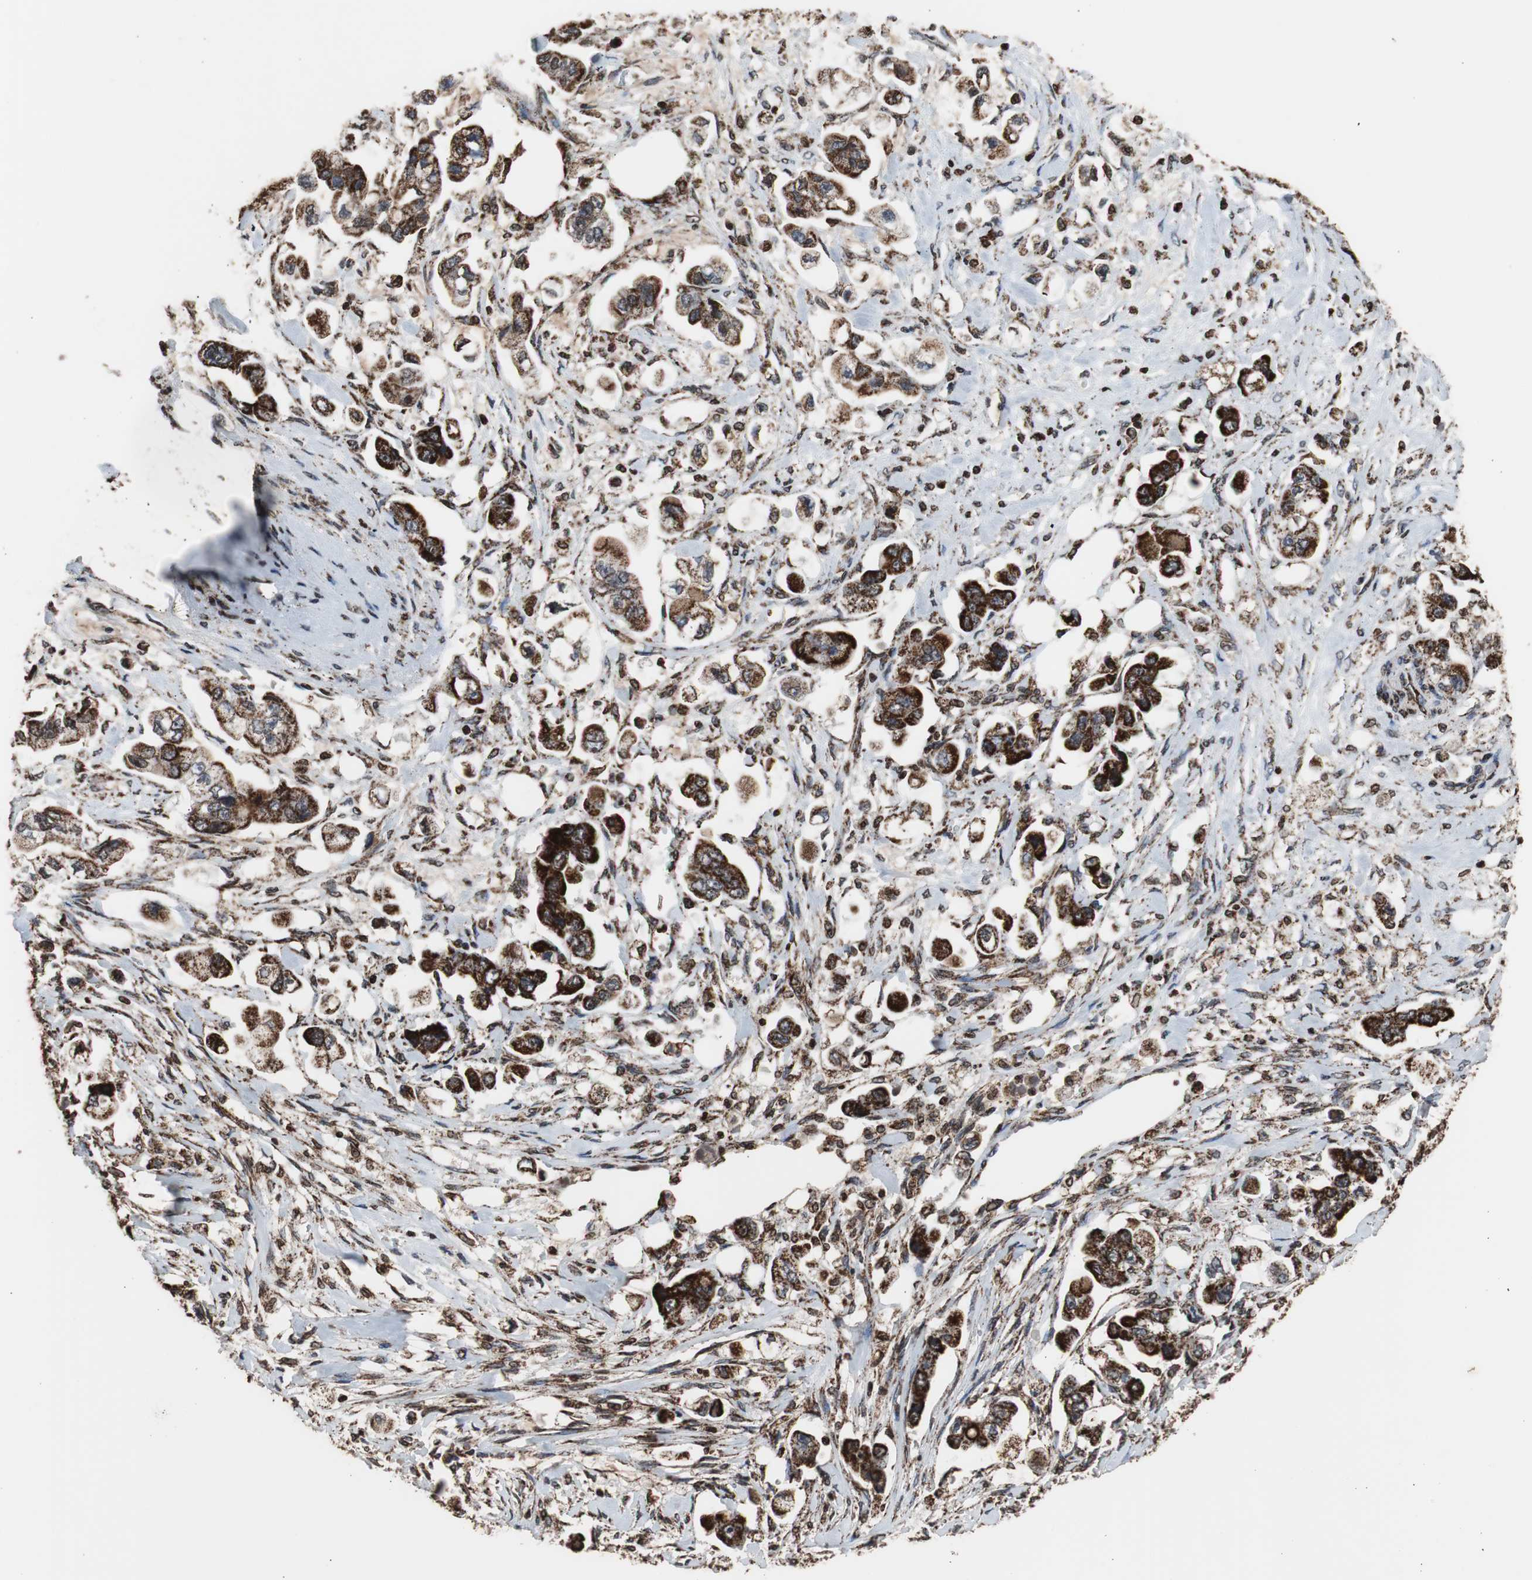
{"staining": {"intensity": "strong", "quantity": ">75%", "location": "cytoplasmic/membranous"}, "tissue": "stomach cancer", "cell_type": "Tumor cells", "image_type": "cancer", "snomed": [{"axis": "morphology", "description": "Adenocarcinoma, NOS"}, {"axis": "topography", "description": "Stomach"}], "caption": "Immunohistochemistry (IHC) staining of stomach adenocarcinoma, which exhibits high levels of strong cytoplasmic/membranous staining in about >75% of tumor cells indicating strong cytoplasmic/membranous protein staining. The staining was performed using DAB (brown) for protein detection and nuclei were counterstained in hematoxylin (blue).", "gene": "HSPA9", "patient": {"sex": "male", "age": 62}}